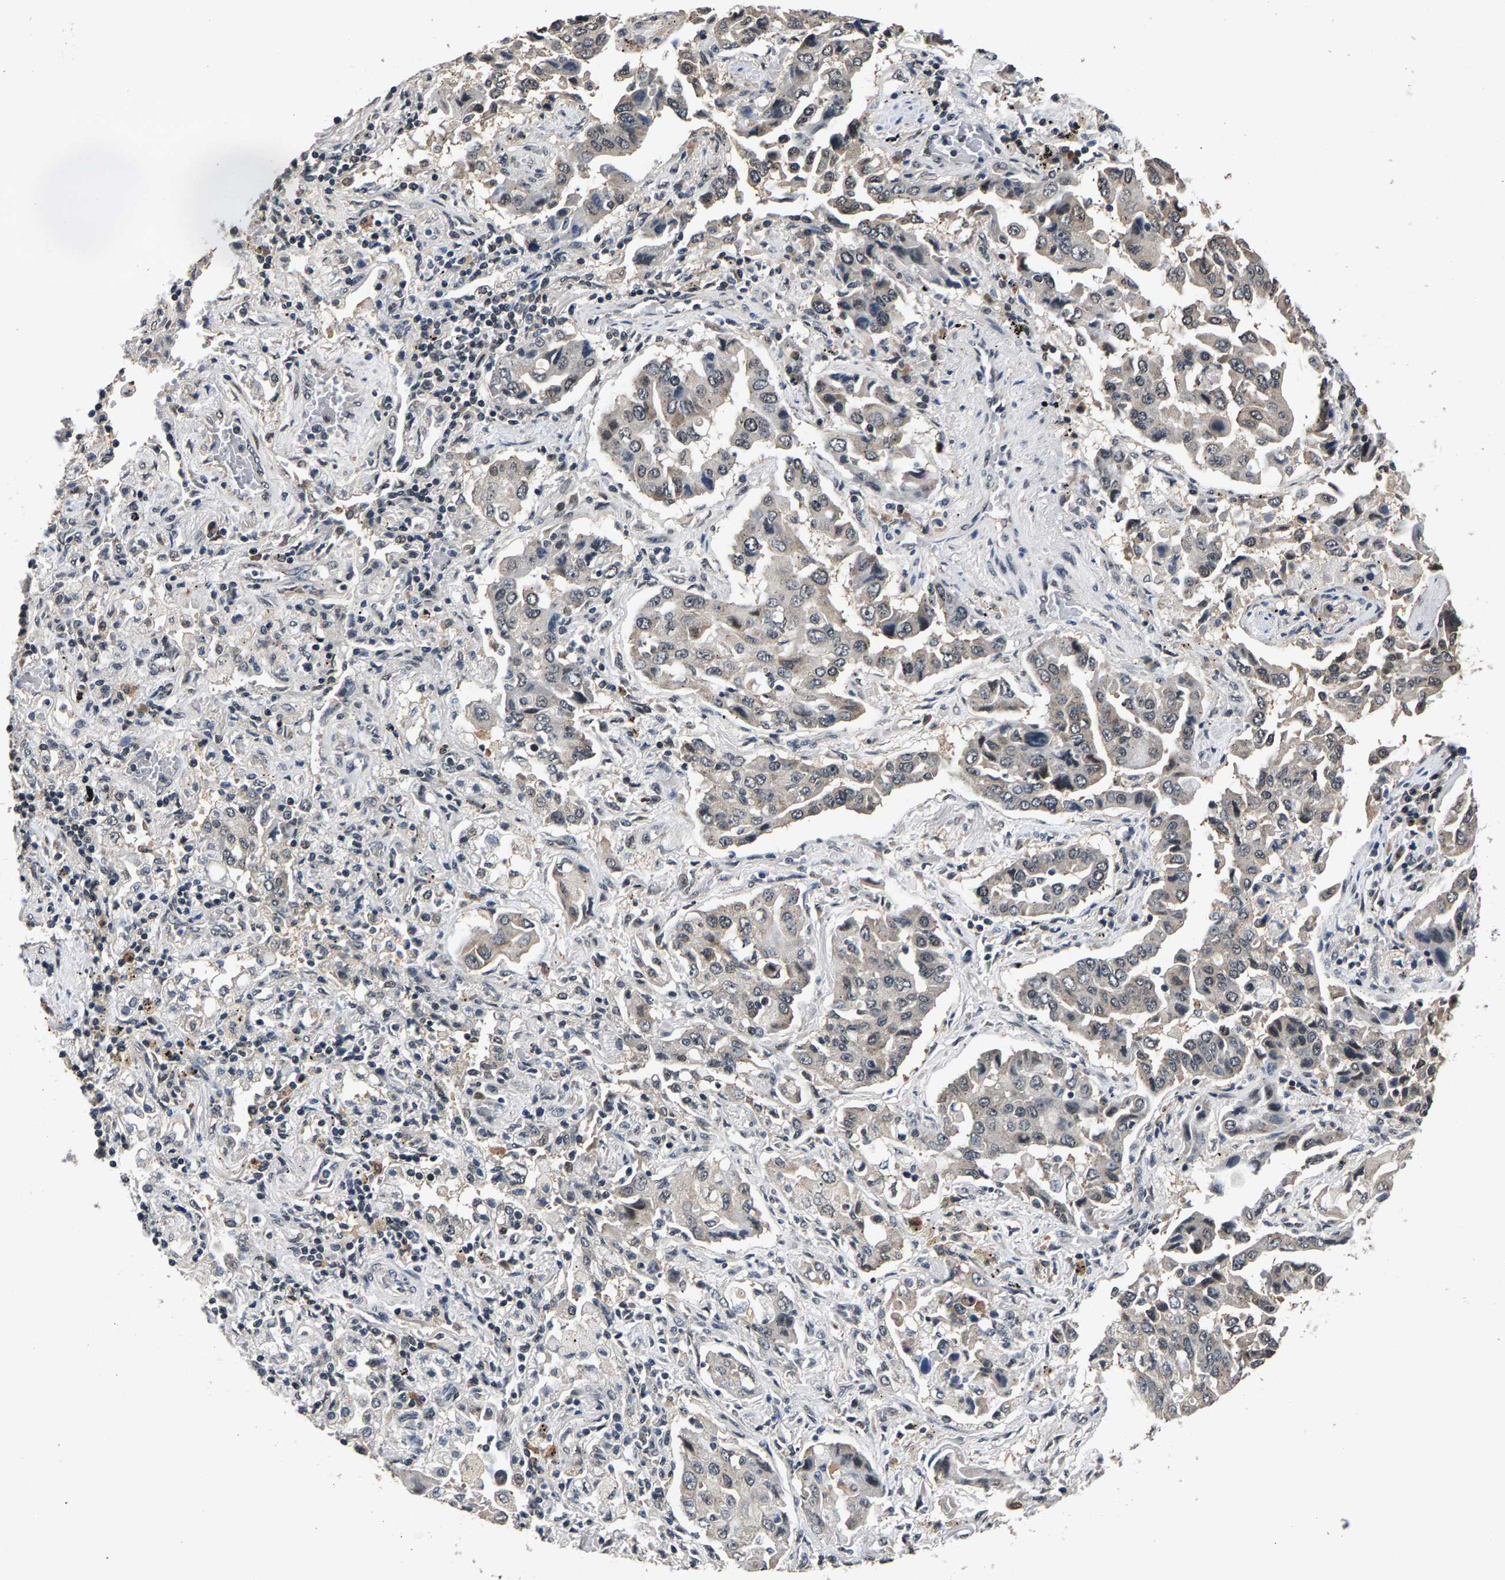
{"staining": {"intensity": "weak", "quantity": "<25%", "location": "nuclear"}, "tissue": "lung cancer", "cell_type": "Tumor cells", "image_type": "cancer", "snomed": [{"axis": "morphology", "description": "Adenocarcinoma, NOS"}, {"axis": "topography", "description": "Lung"}], "caption": "An immunohistochemistry (IHC) histopathology image of lung cancer (adenocarcinoma) is shown. There is no staining in tumor cells of lung cancer (adenocarcinoma).", "gene": "RBM33", "patient": {"sex": "female", "age": 65}}